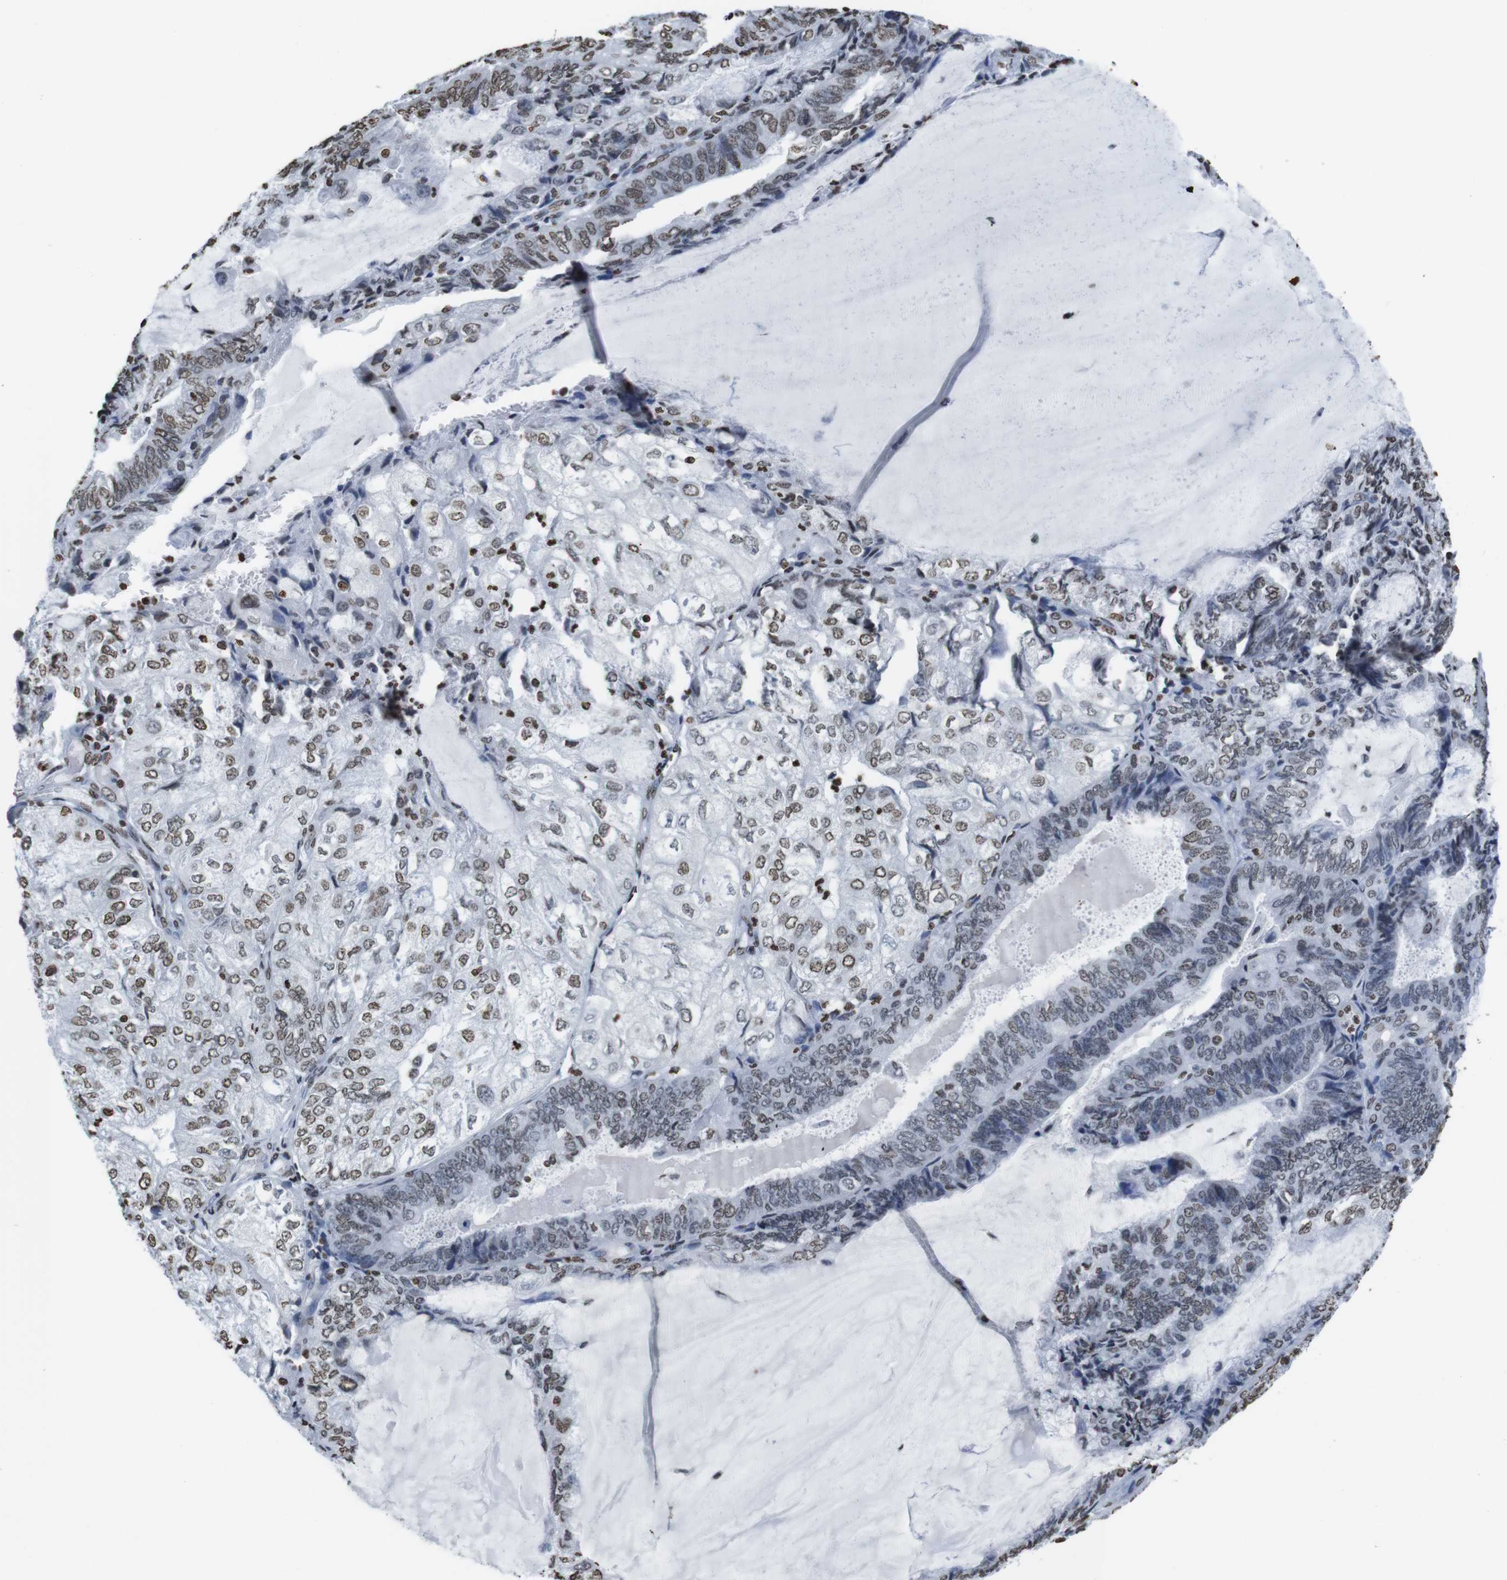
{"staining": {"intensity": "moderate", "quantity": "25%-75%", "location": "nuclear"}, "tissue": "endometrial cancer", "cell_type": "Tumor cells", "image_type": "cancer", "snomed": [{"axis": "morphology", "description": "Adenocarcinoma, NOS"}, {"axis": "topography", "description": "Endometrium"}], "caption": "Endometrial cancer was stained to show a protein in brown. There is medium levels of moderate nuclear expression in approximately 25%-75% of tumor cells.", "gene": "BSX", "patient": {"sex": "female", "age": 81}}